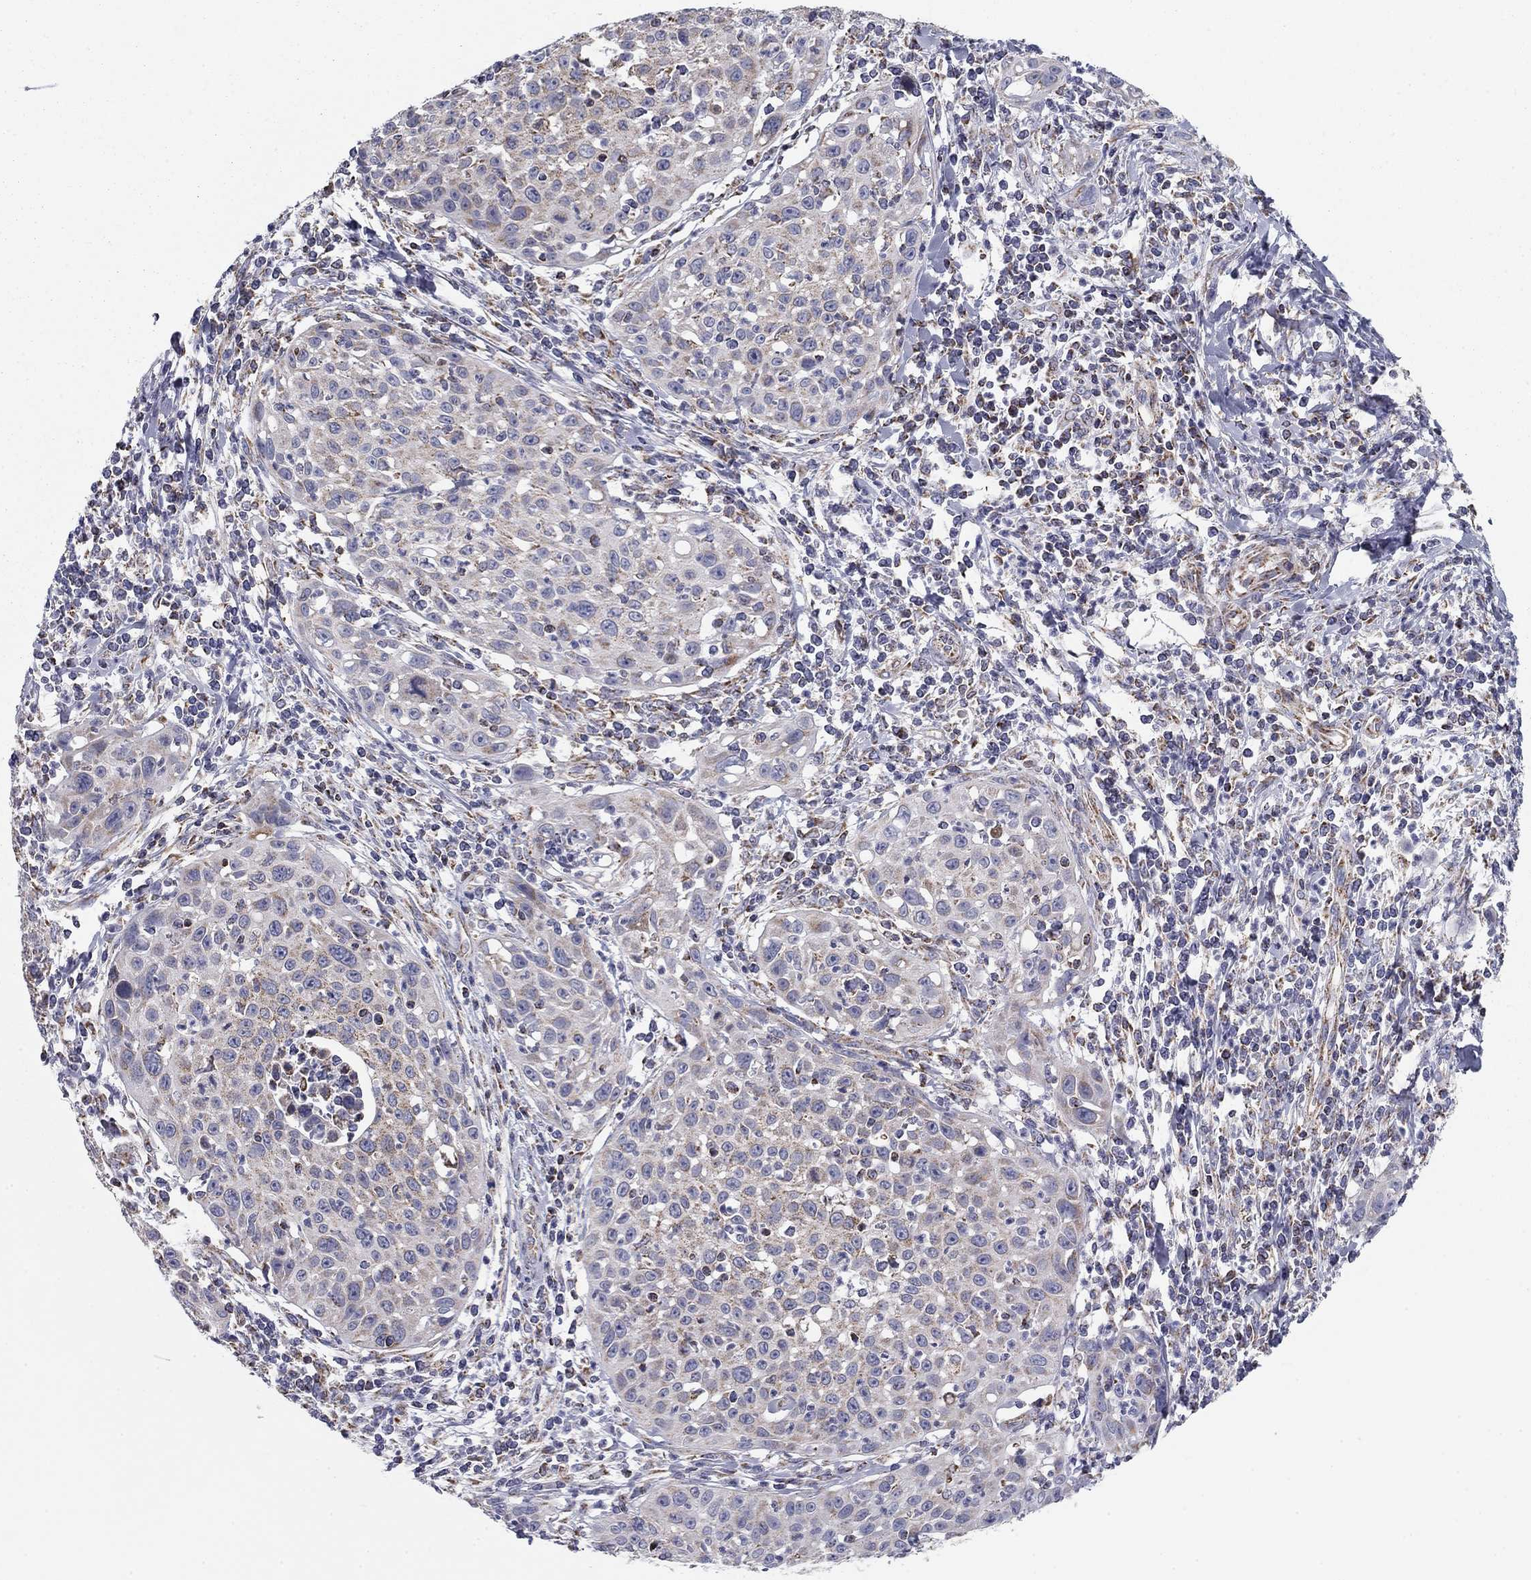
{"staining": {"intensity": "weak", "quantity": "<25%", "location": "cytoplasmic/membranous"}, "tissue": "cervical cancer", "cell_type": "Tumor cells", "image_type": "cancer", "snomed": [{"axis": "morphology", "description": "Squamous cell carcinoma, NOS"}, {"axis": "topography", "description": "Cervix"}], "caption": "Tumor cells show no significant expression in cervical cancer (squamous cell carcinoma).", "gene": "NDUFV1", "patient": {"sex": "female", "age": 26}}